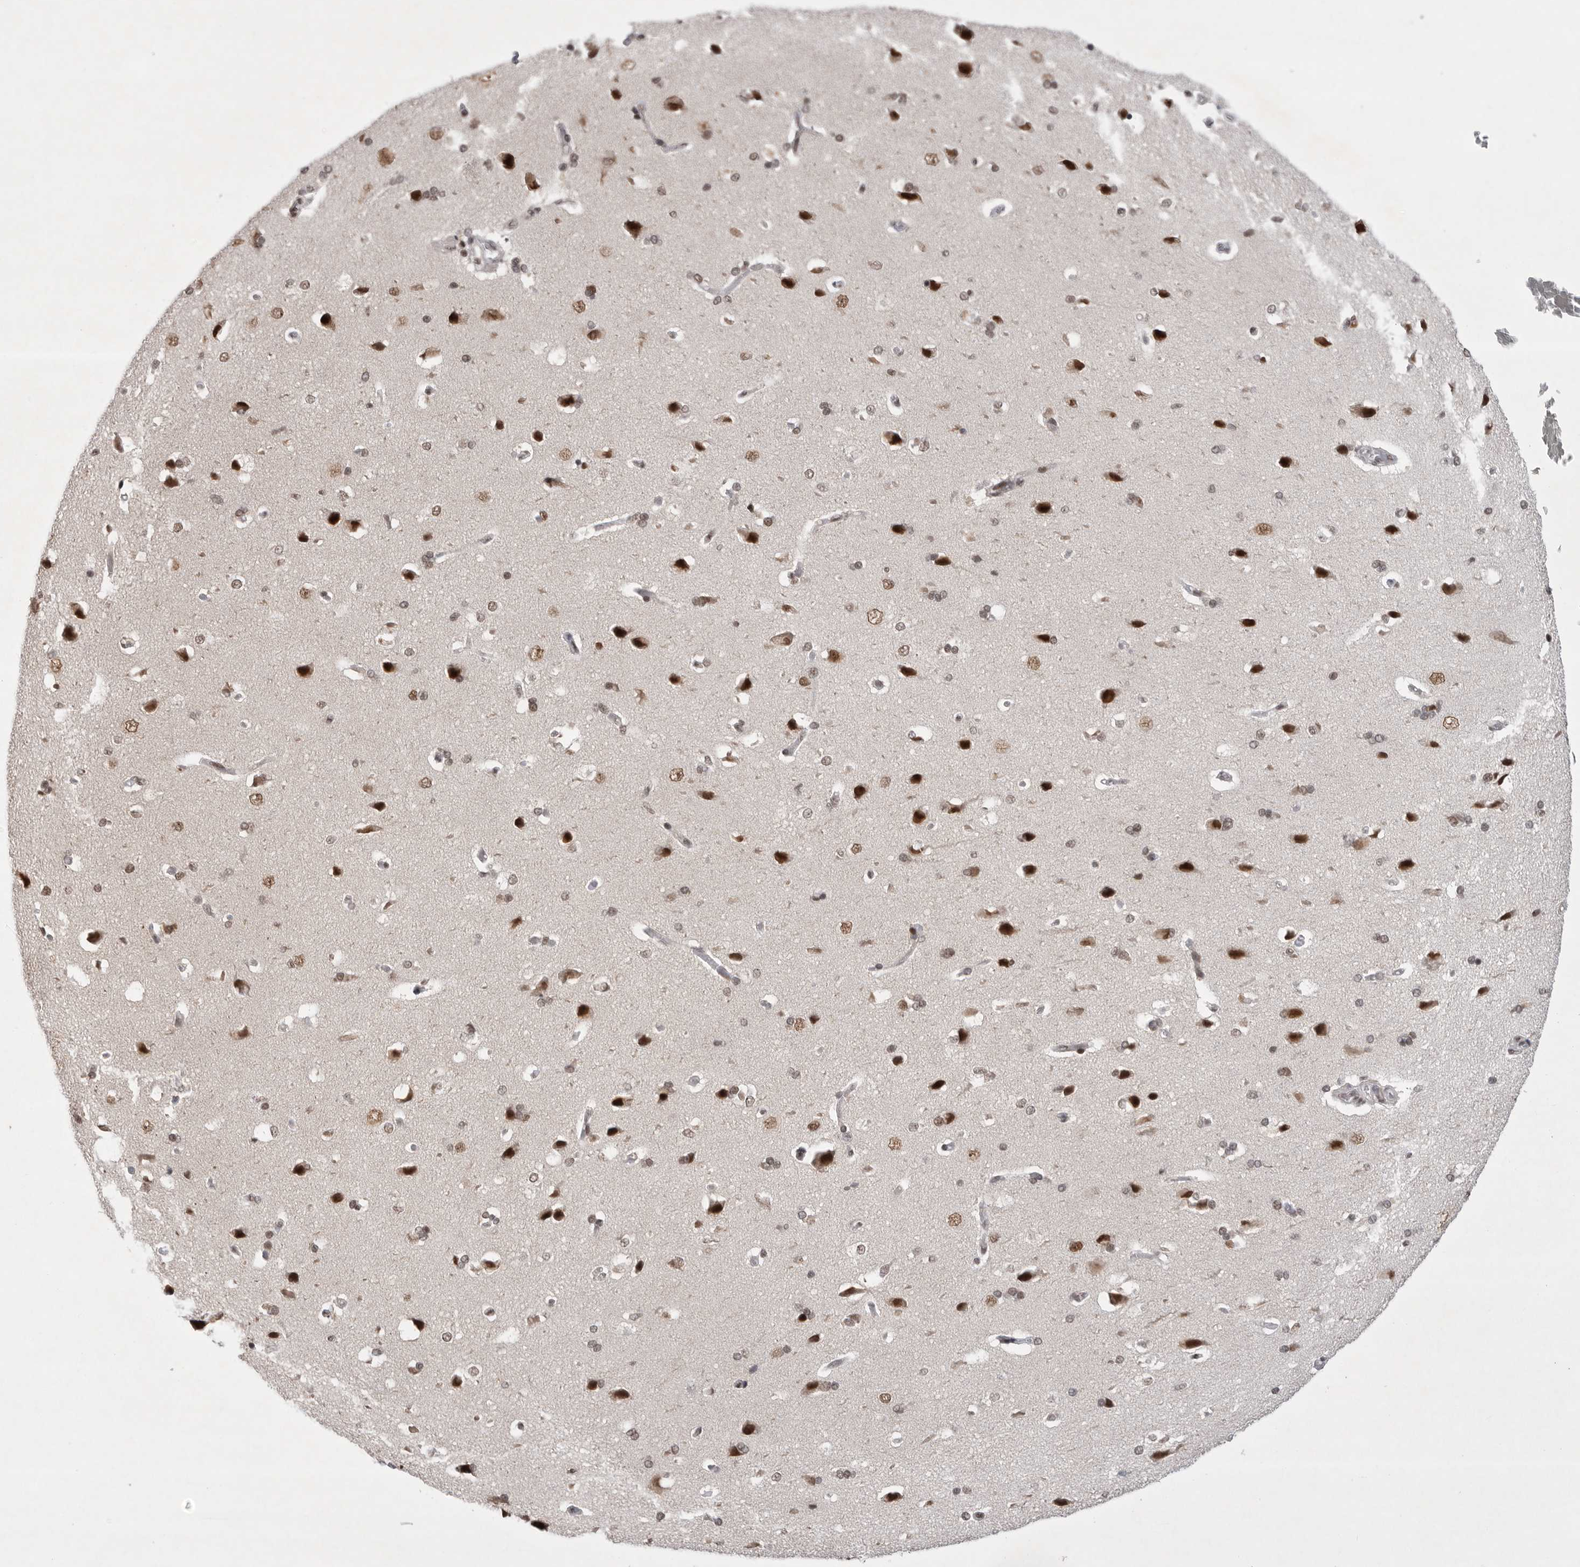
{"staining": {"intensity": "weak", "quantity": "25%-75%", "location": "nuclear"}, "tissue": "cerebral cortex", "cell_type": "Endothelial cells", "image_type": "normal", "snomed": [{"axis": "morphology", "description": "Normal tissue, NOS"}, {"axis": "topography", "description": "Cerebral cortex"}], "caption": "Cerebral cortex stained for a protein (brown) reveals weak nuclear positive positivity in about 25%-75% of endothelial cells.", "gene": "ZNF830", "patient": {"sex": "male", "age": 62}}